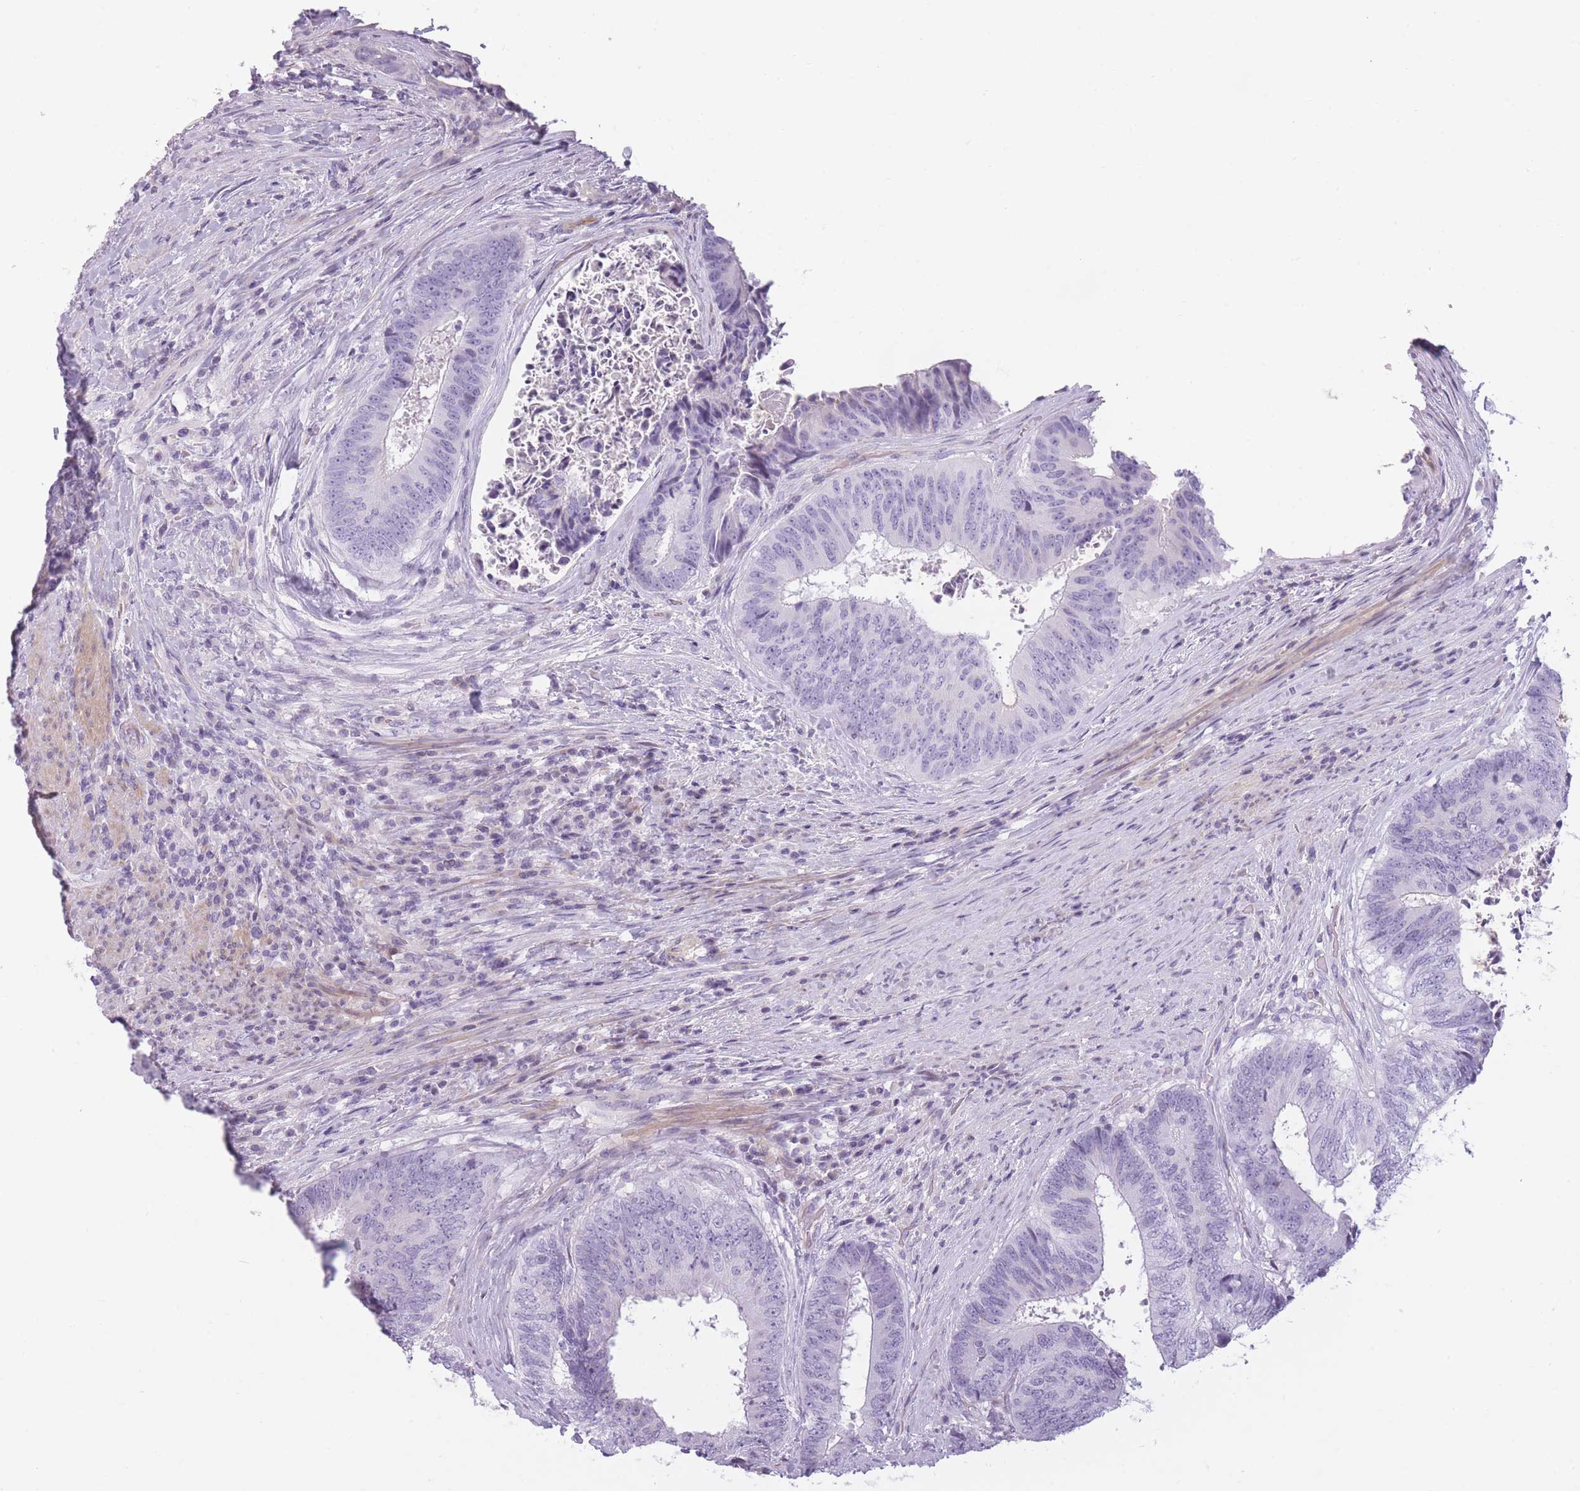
{"staining": {"intensity": "negative", "quantity": "none", "location": "none"}, "tissue": "colorectal cancer", "cell_type": "Tumor cells", "image_type": "cancer", "snomed": [{"axis": "morphology", "description": "Adenocarcinoma, NOS"}, {"axis": "topography", "description": "Rectum"}], "caption": "Immunohistochemistry of colorectal cancer (adenocarcinoma) demonstrates no positivity in tumor cells. Nuclei are stained in blue.", "gene": "GGT1", "patient": {"sex": "male", "age": 72}}